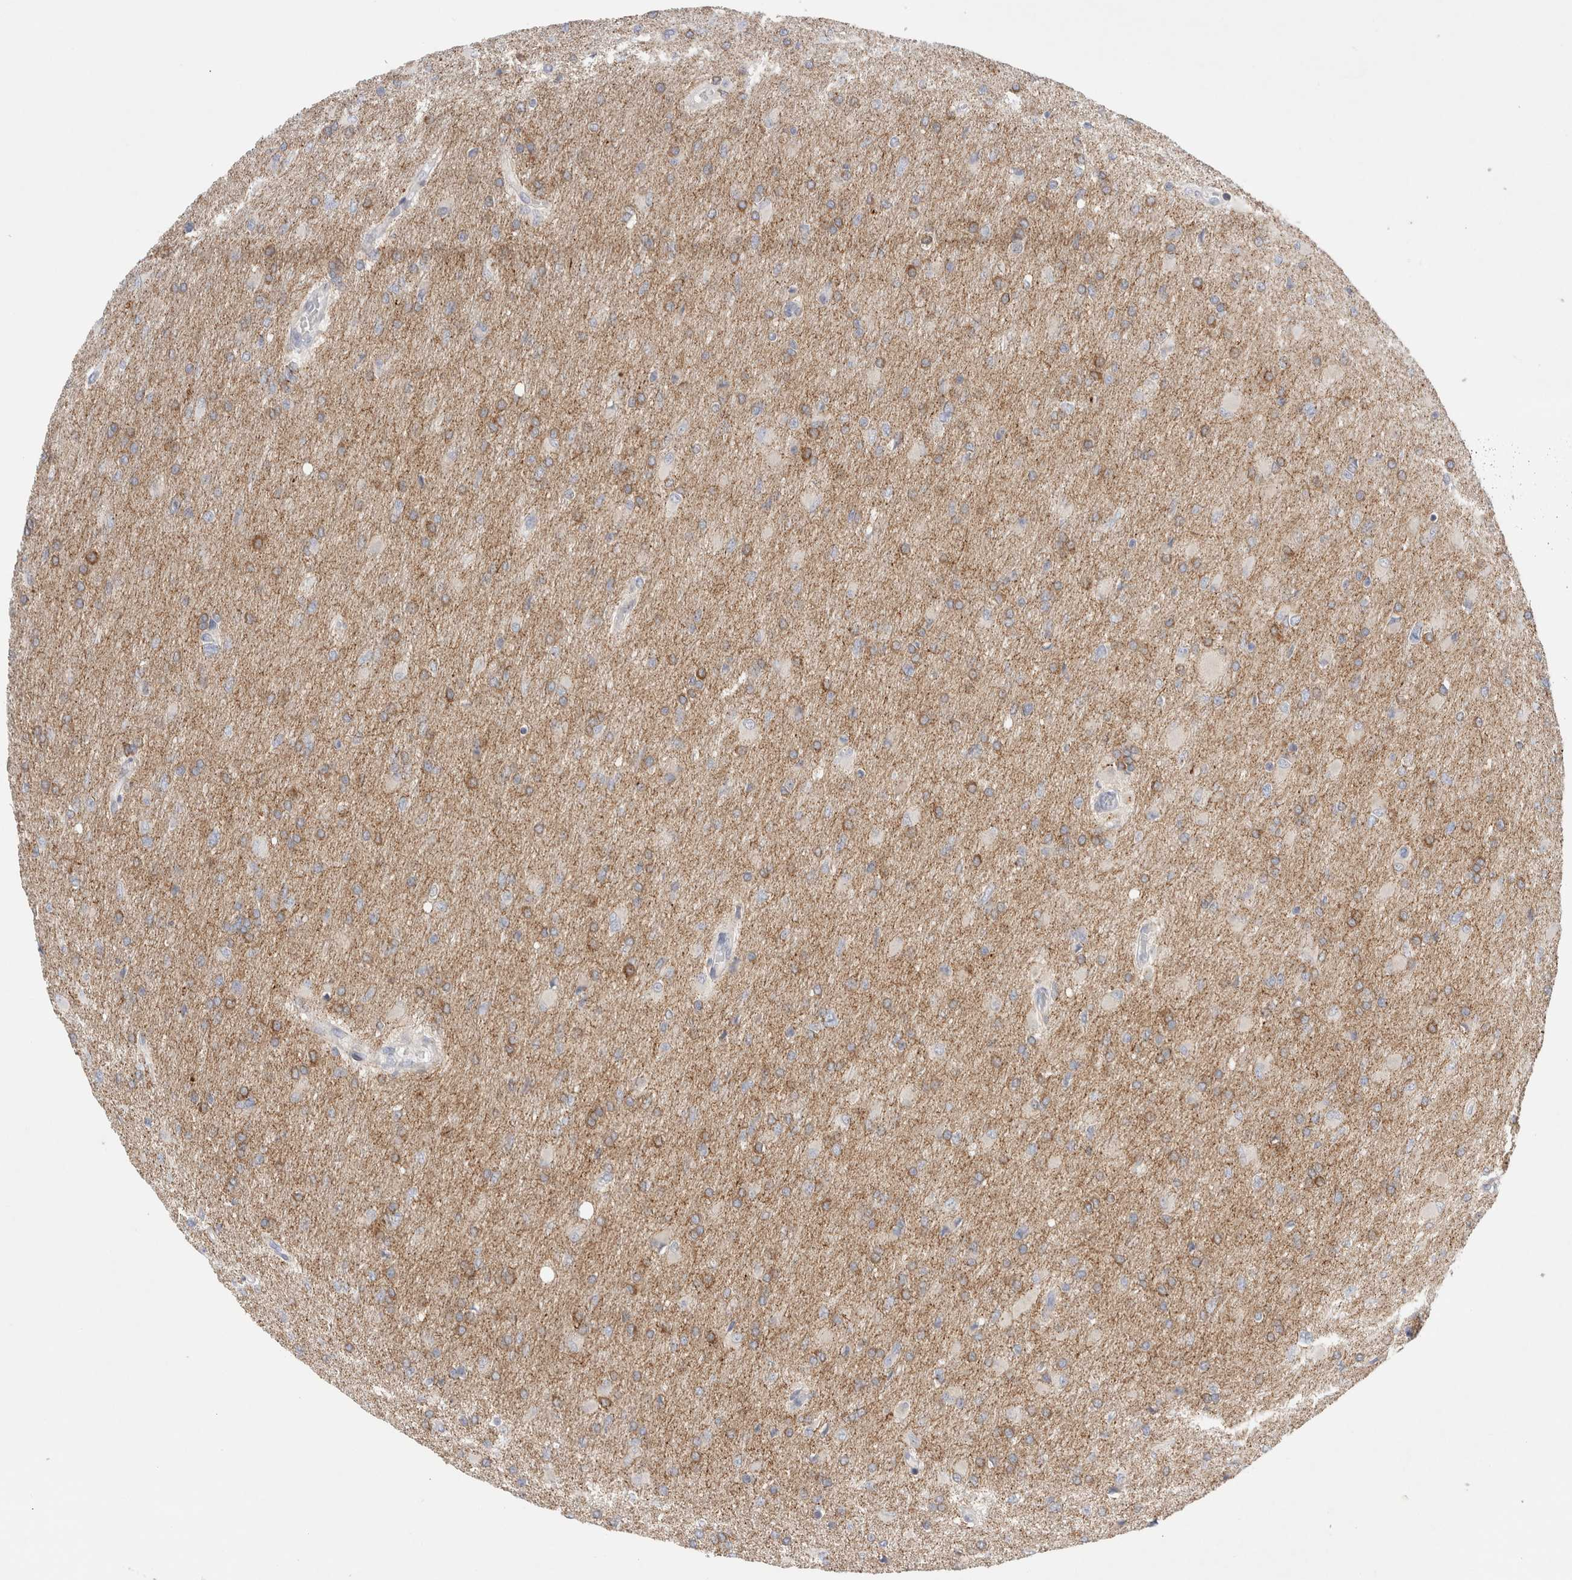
{"staining": {"intensity": "moderate", "quantity": "25%-75%", "location": "cytoplasmic/membranous"}, "tissue": "glioma", "cell_type": "Tumor cells", "image_type": "cancer", "snomed": [{"axis": "morphology", "description": "Glioma, malignant, High grade"}, {"axis": "topography", "description": "Cerebral cortex"}], "caption": "Protein analysis of malignant high-grade glioma tissue reveals moderate cytoplasmic/membranous positivity in about 25%-75% of tumor cells.", "gene": "CHADL", "patient": {"sex": "female", "age": 36}}